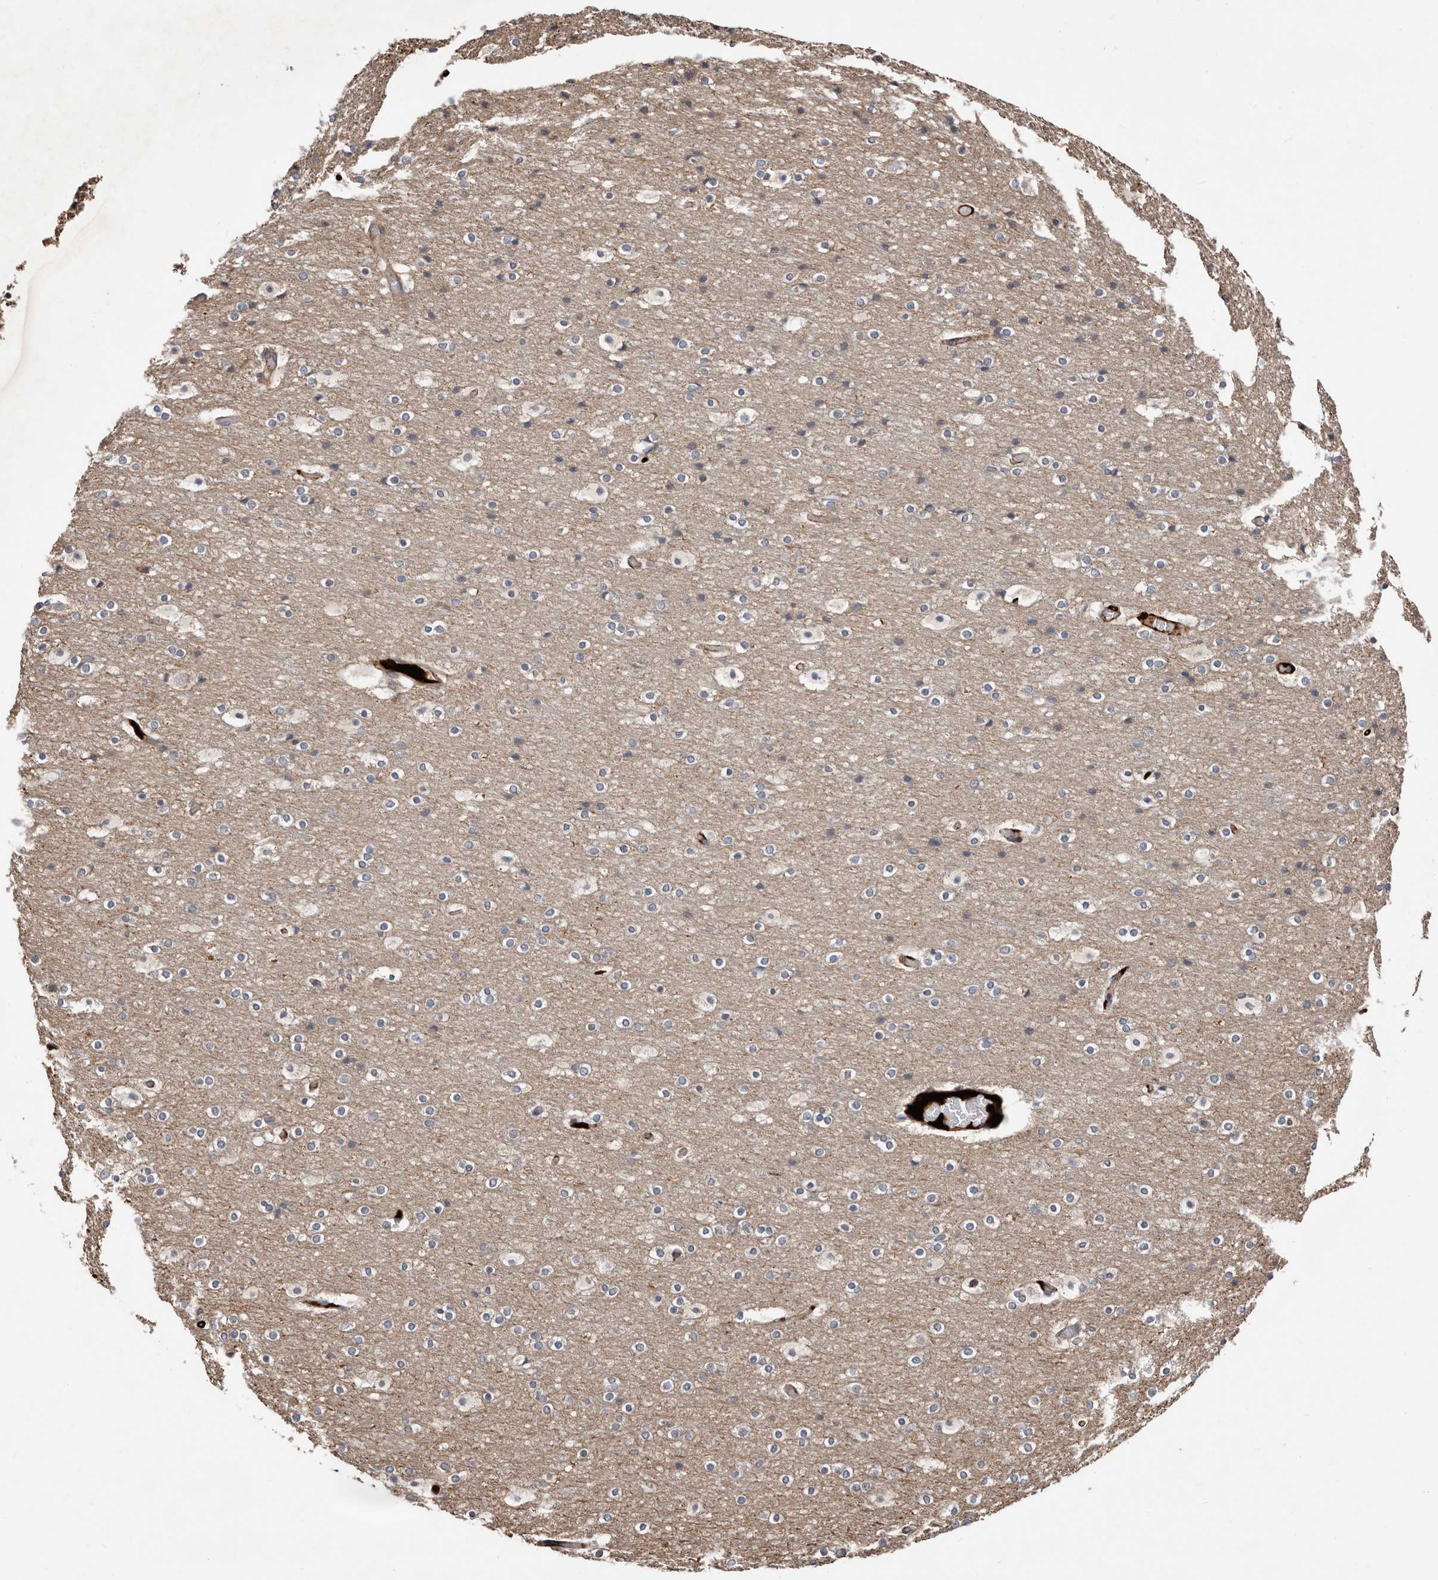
{"staining": {"intensity": "weak", "quantity": "25%-75%", "location": "cytoplasmic/membranous"}, "tissue": "cerebral cortex", "cell_type": "Endothelial cells", "image_type": "normal", "snomed": [{"axis": "morphology", "description": "Normal tissue, NOS"}, {"axis": "topography", "description": "Cerebral cortex"}], "caption": "Benign cerebral cortex was stained to show a protein in brown. There is low levels of weak cytoplasmic/membranous staining in about 25%-75% of endothelial cells. (brown staining indicates protein expression, while blue staining denotes nuclei).", "gene": "SMYD4", "patient": {"sex": "male", "age": 57}}